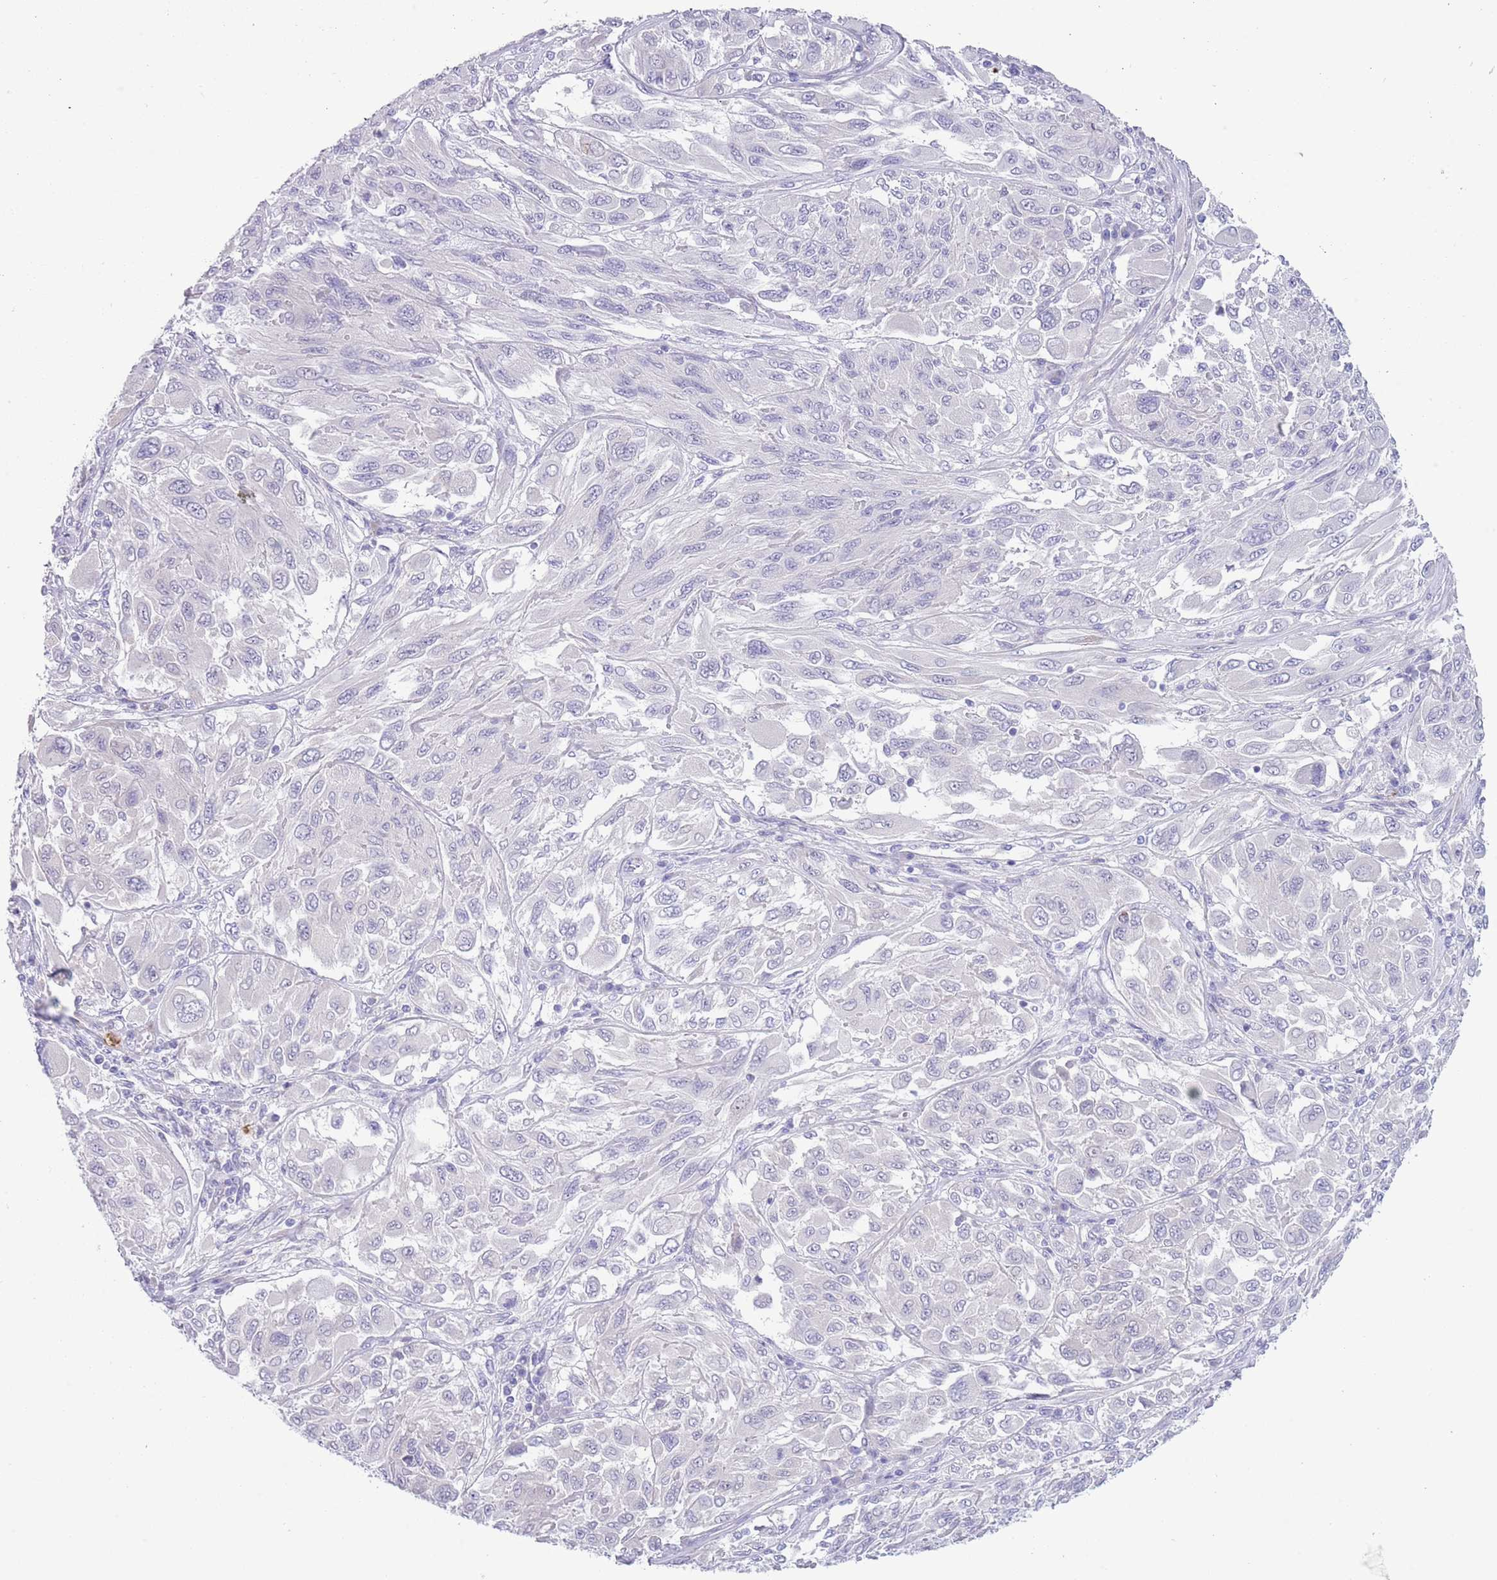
{"staining": {"intensity": "negative", "quantity": "none", "location": "none"}, "tissue": "melanoma", "cell_type": "Tumor cells", "image_type": "cancer", "snomed": [{"axis": "morphology", "description": "Malignant melanoma, NOS"}, {"axis": "topography", "description": "Skin"}], "caption": "Tumor cells show no significant protein staining in melanoma.", "gene": "ZFP2", "patient": {"sex": "female", "age": 91}}